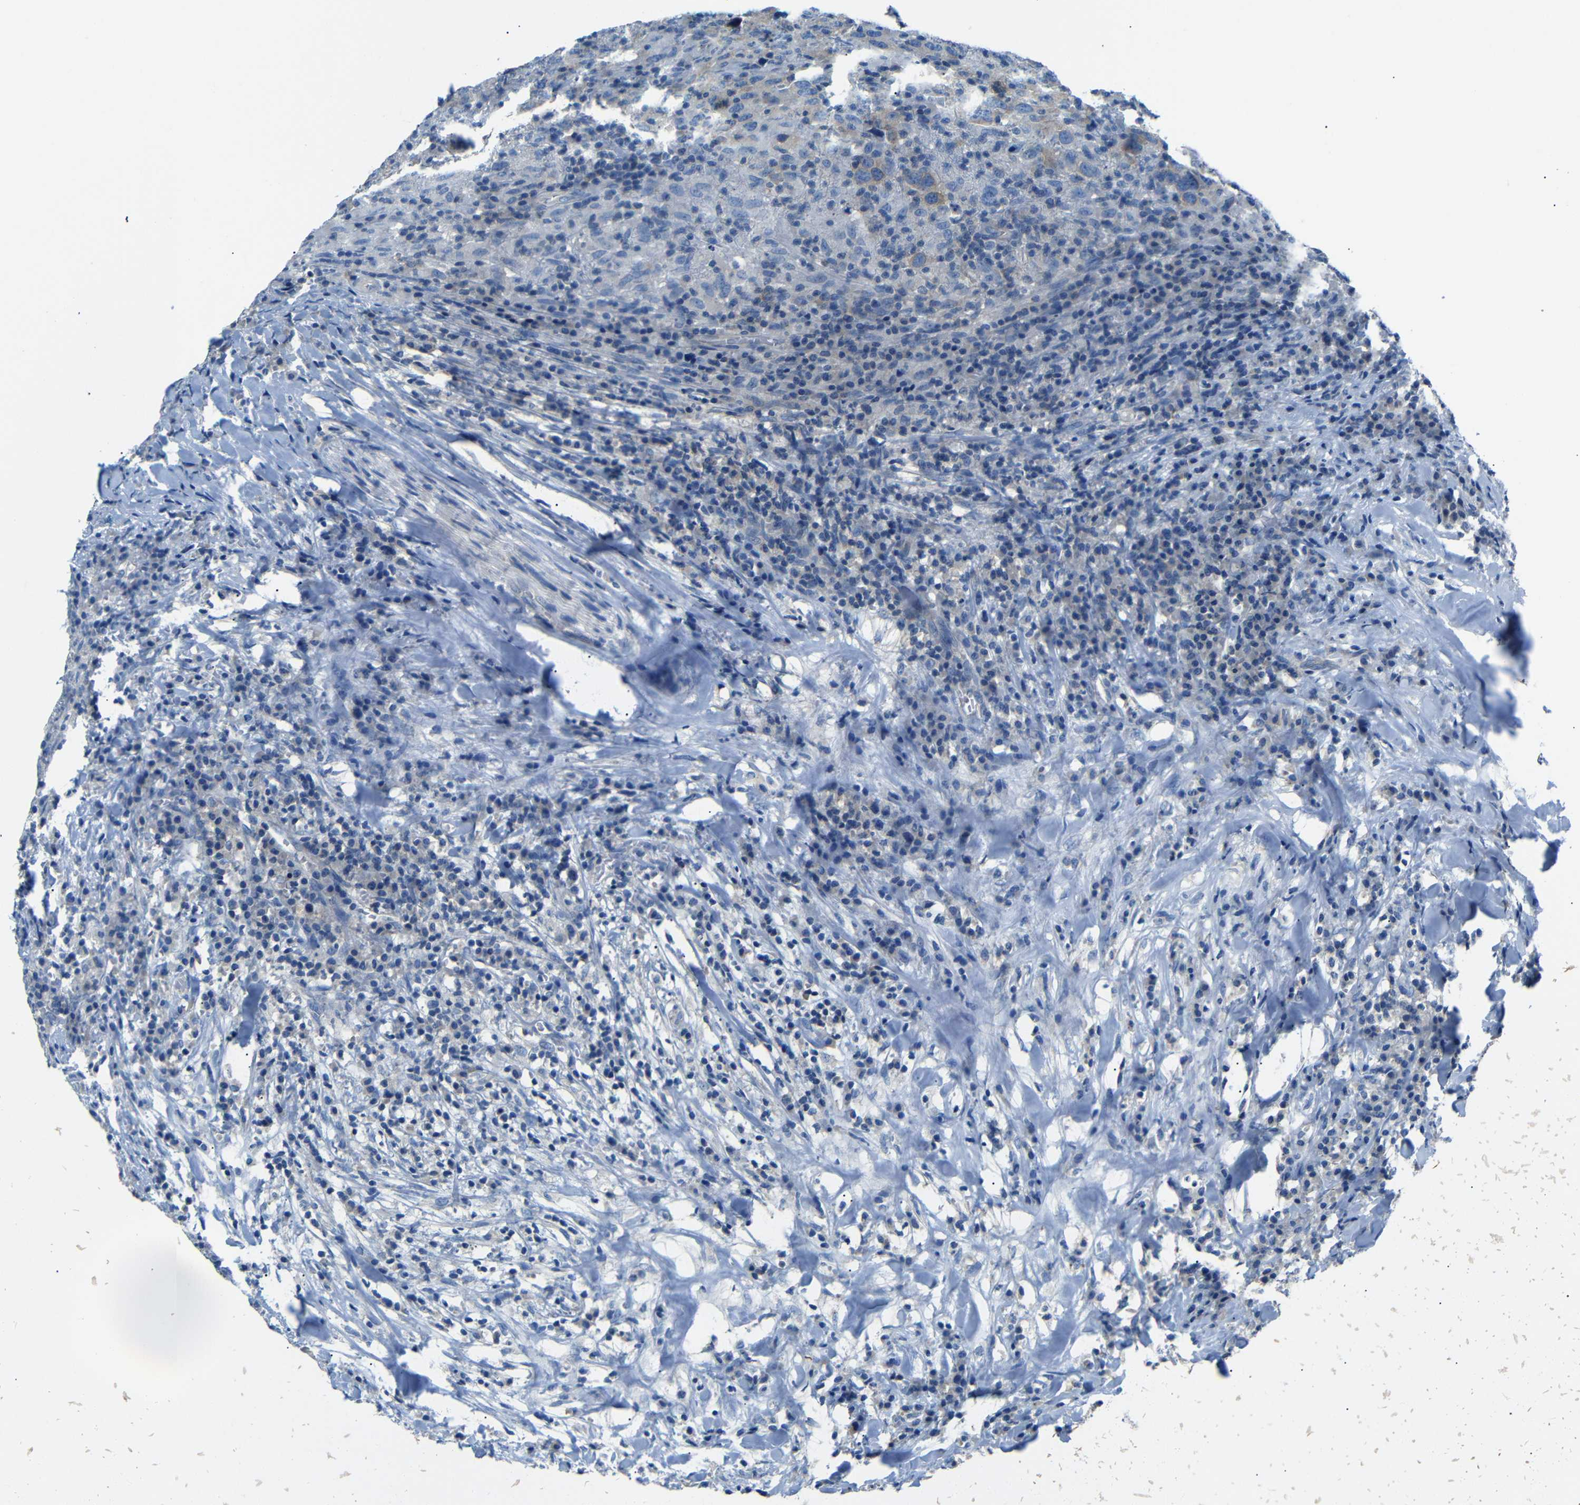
{"staining": {"intensity": "weak", "quantity": "<25%", "location": "cytoplasmic/membranous"}, "tissue": "head and neck cancer", "cell_type": "Tumor cells", "image_type": "cancer", "snomed": [{"axis": "morphology", "description": "Adenocarcinoma, NOS"}, {"axis": "topography", "description": "Salivary gland"}, {"axis": "topography", "description": "Head-Neck"}], "caption": "A high-resolution histopathology image shows immunohistochemistry staining of adenocarcinoma (head and neck), which exhibits no significant staining in tumor cells. Nuclei are stained in blue.", "gene": "DCP1A", "patient": {"sex": "female", "age": 65}}